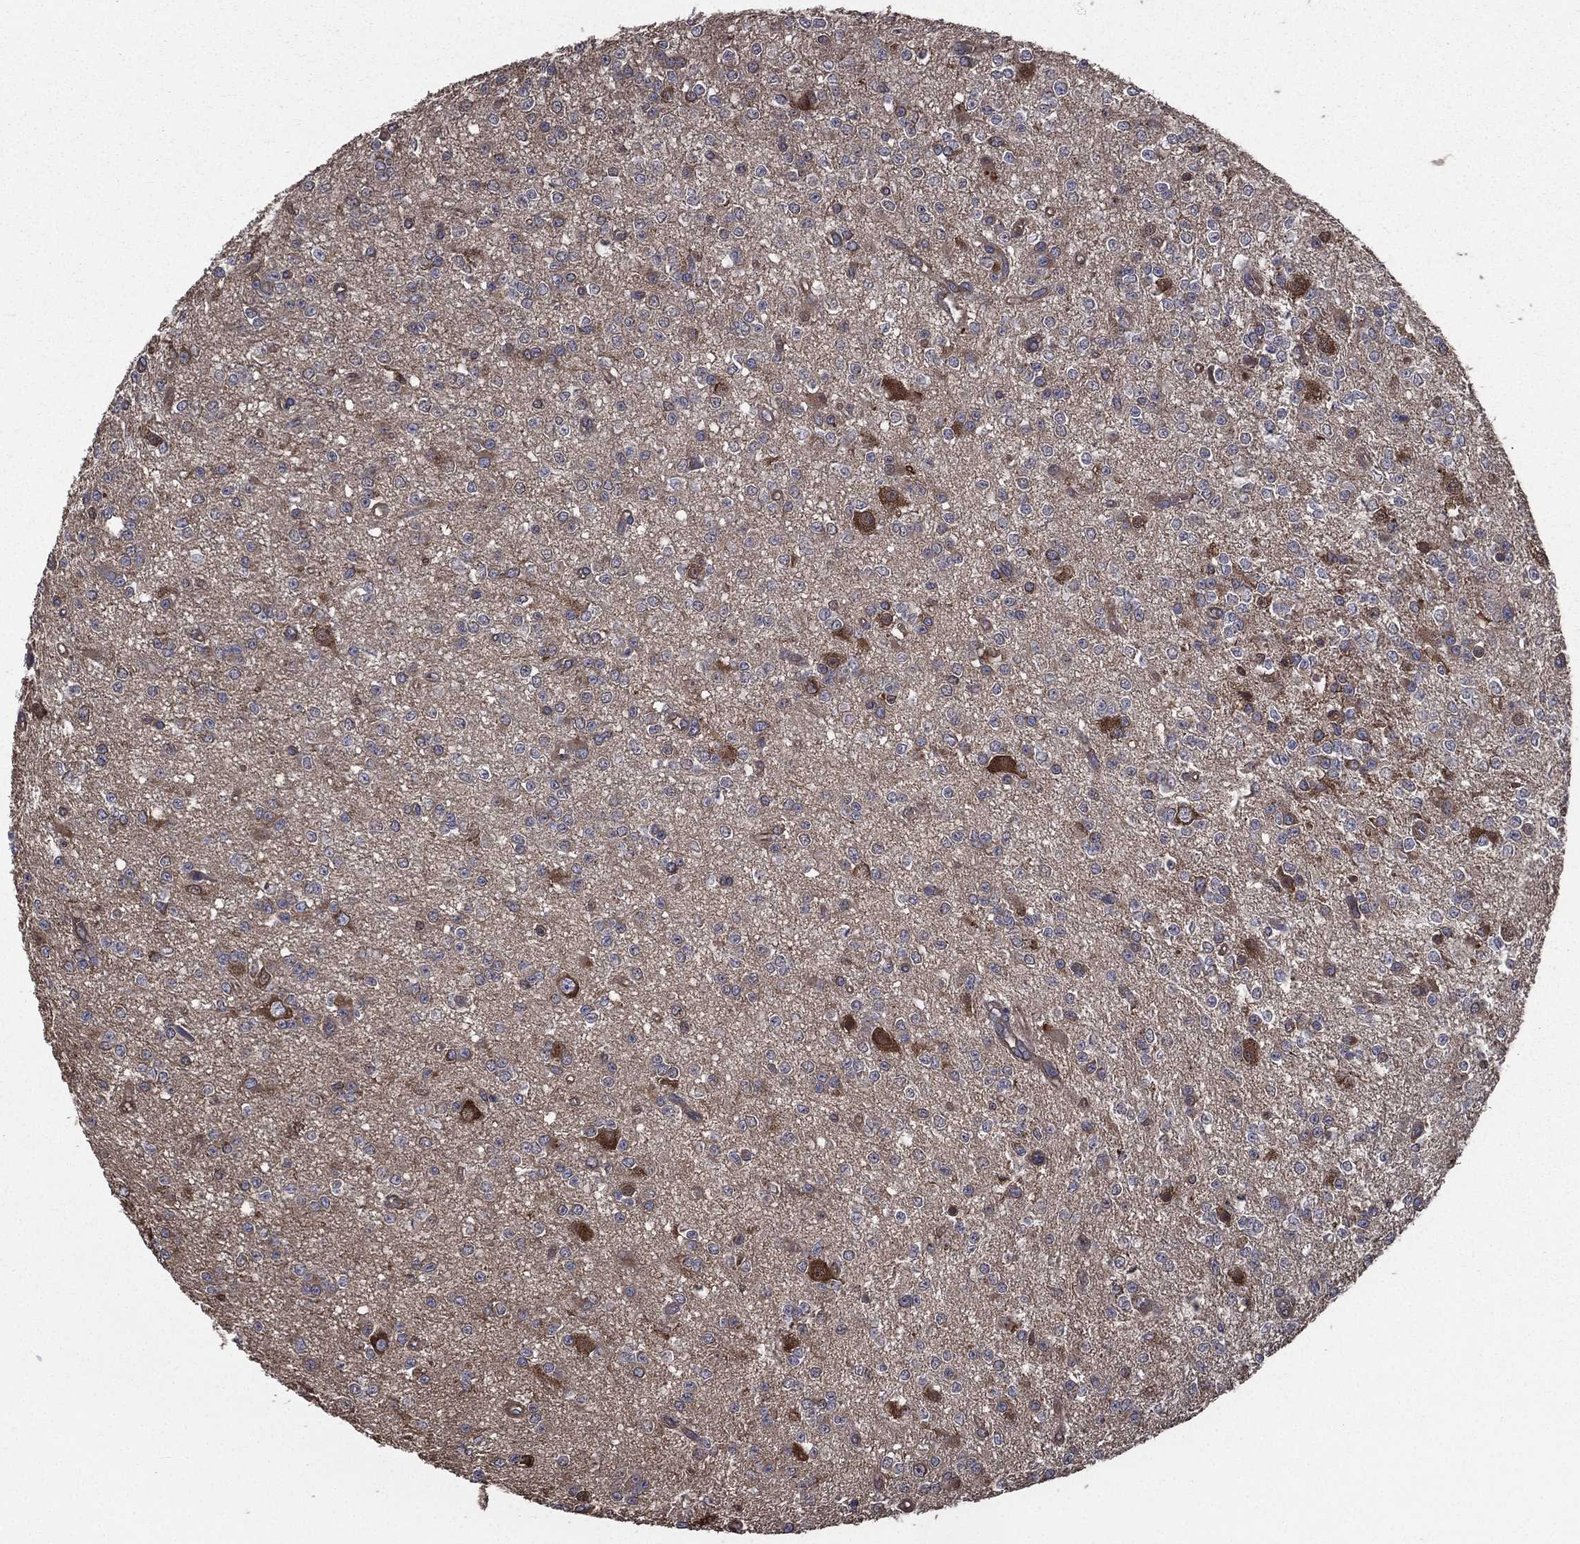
{"staining": {"intensity": "moderate", "quantity": "<25%", "location": "cytoplasmic/membranous"}, "tissue": "glioma", "cell_type": "Tumor cells", "image_type": "cancer", "snomed": [{"axis": "morphology", "description": "Glioma, malignant, Low grade"}, {"axis": "topography", "description": "Brain"}], "caption": "An immunohistochemistry (IHC) histopathology image of tumor tissue is shown. Protein staining in brown highlights moderate cytoplasmic/membranous positivity in malignant low-grade glioma within tumor cells.", "gene": "SARS1", "patient": {"sex": "female", "age": 45}}